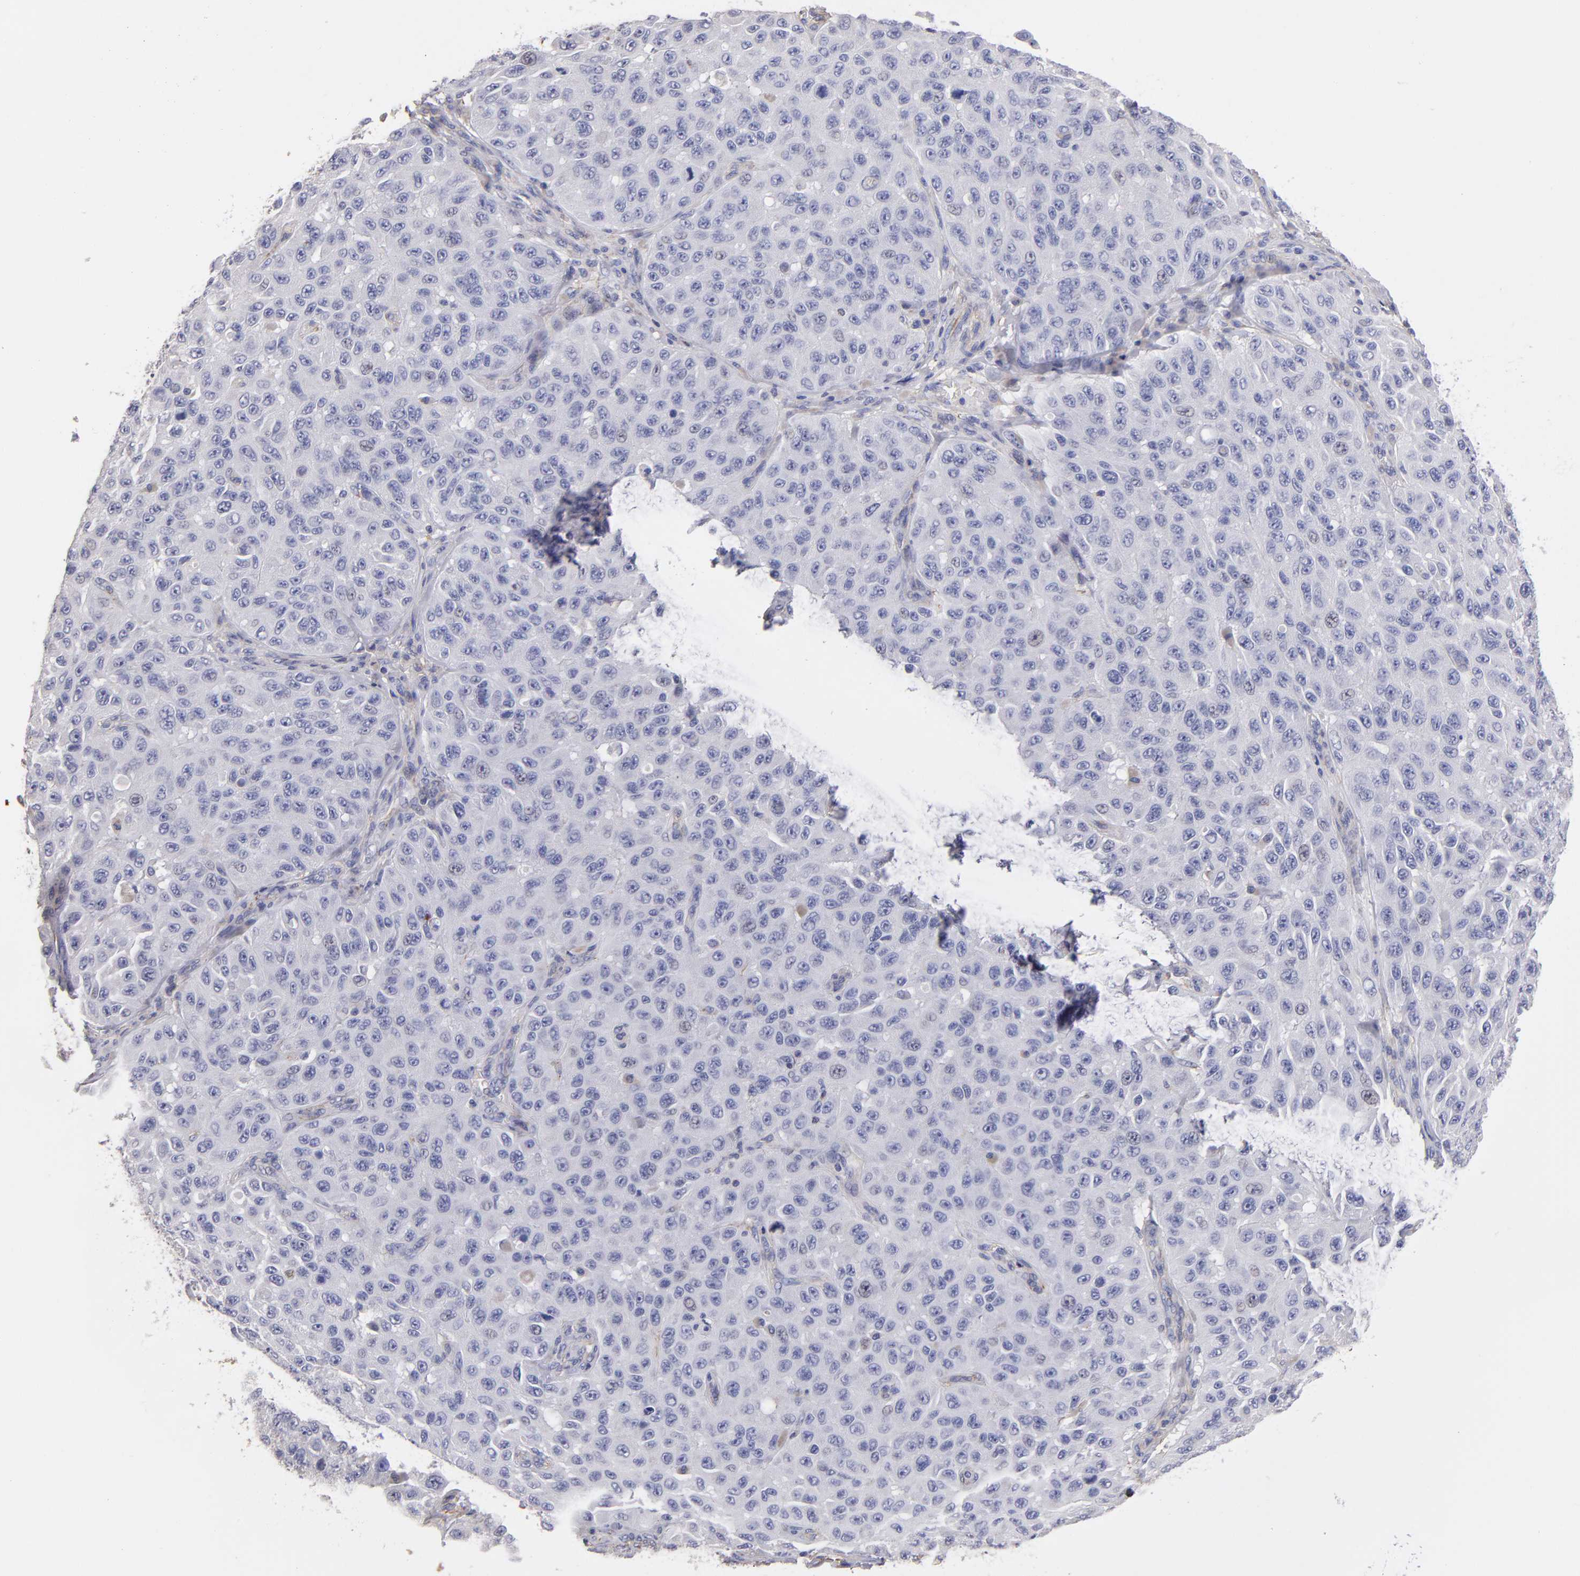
{"staining": {"intensity": "negative", "quantity": "none", "location": "none"}, "tissue": "melanoma", "cell_type": "Tumor cells", "image_type": "cancer", "snomed": [{"axis": "morphology", "description": "Malignant melanoma, NOS"}, {"axis": "topography", "description": "Skin"}], "caption": "This photomicrograph is of malignant melanoma stained with immunohistochemistry (IHC) to label a protein in brown with the nuclei are counter-stained blue. There is no expression in tumor cells.", "gene": "ABCB1", "patient": {"sex": "male", "age": 30}}